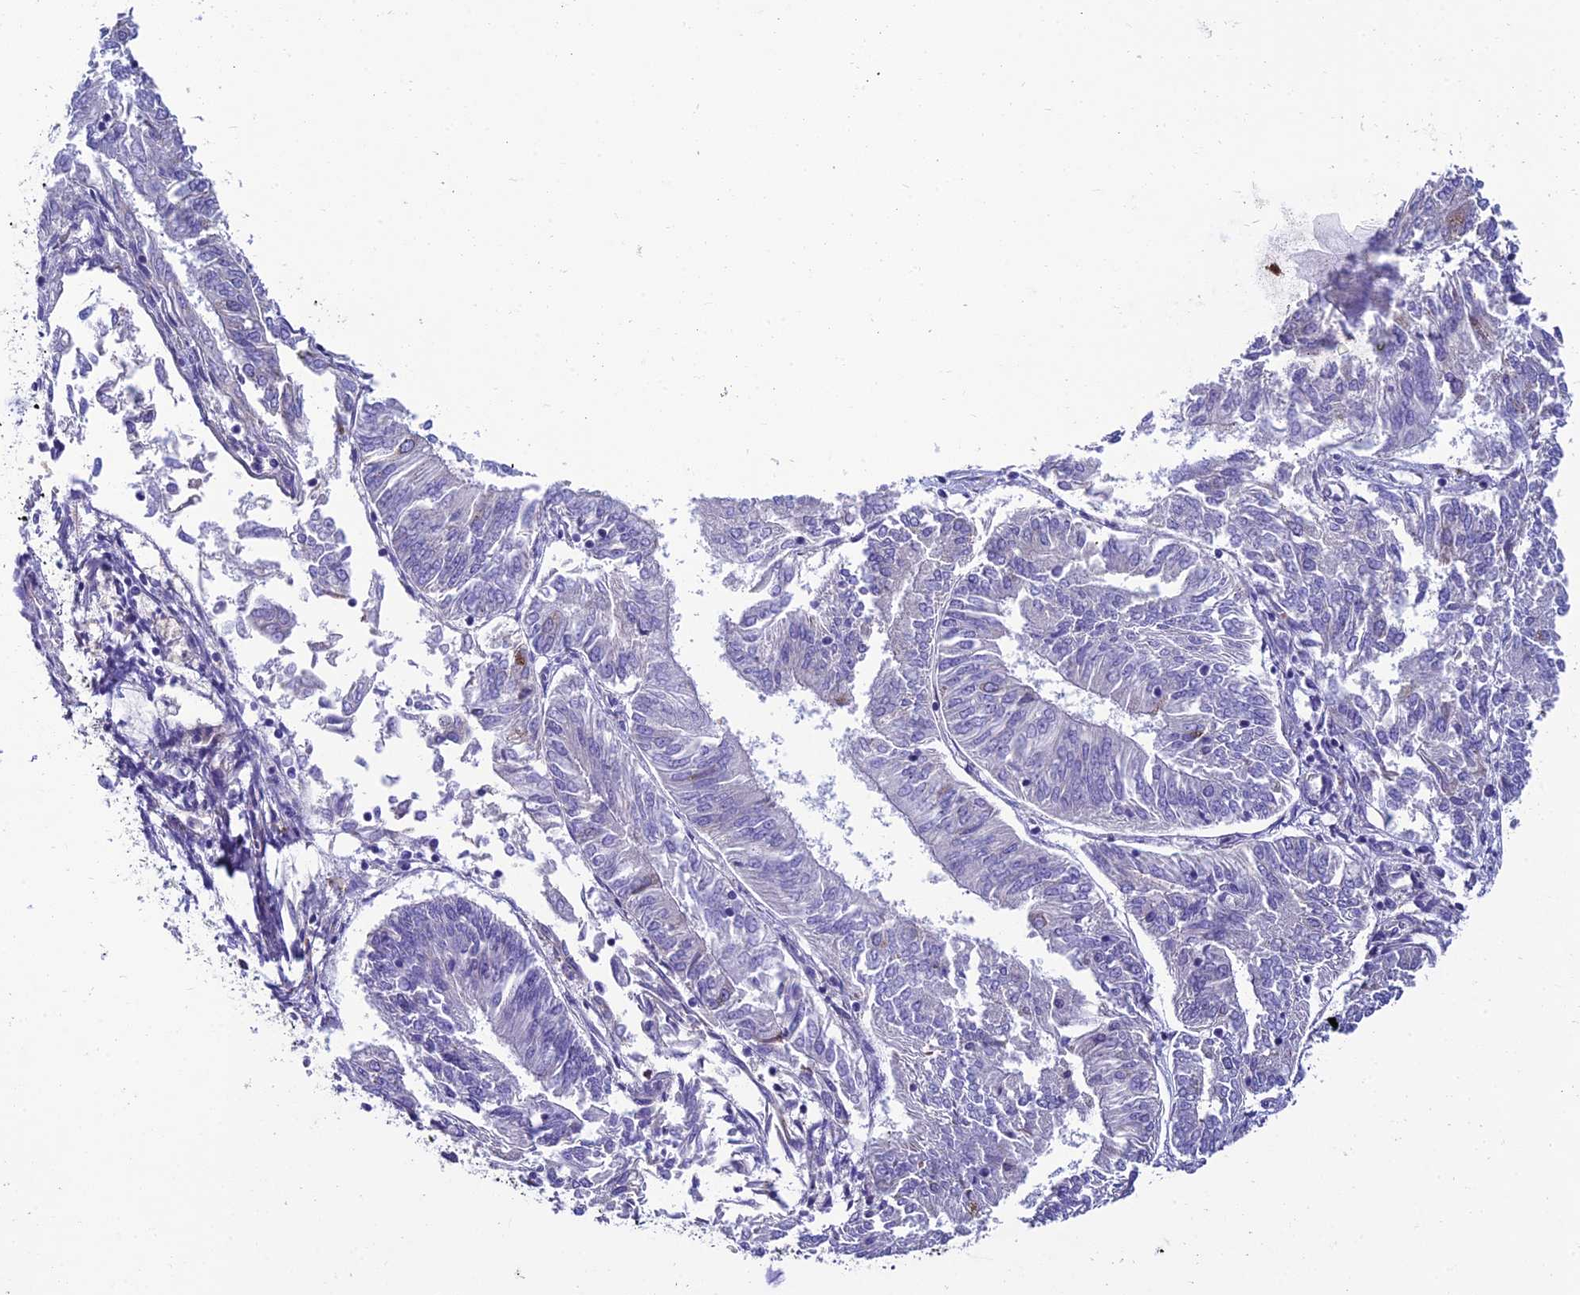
{"staining": {"intensity": "negative", "quantity": "none", "location": "none"}, "tissue": "endometrial cancer", "cell_type": "Tumor cells", "image_type": "cancer", "snomed": [{"axis": "morphology", "description": "Adenocarcinoma, NOS"}, {"axis": "topography", "description": "Endometrium"}], "caption": "The image reveals no significant staining in tumor cells of adenocarcinoma (endometrial). (DAB (3,3'-diaminobenzidine) IHC visualized using brightfield microscopy, high magnification).", "gene": "MACIR", "patient": {"sex": "female", "age": 58}}